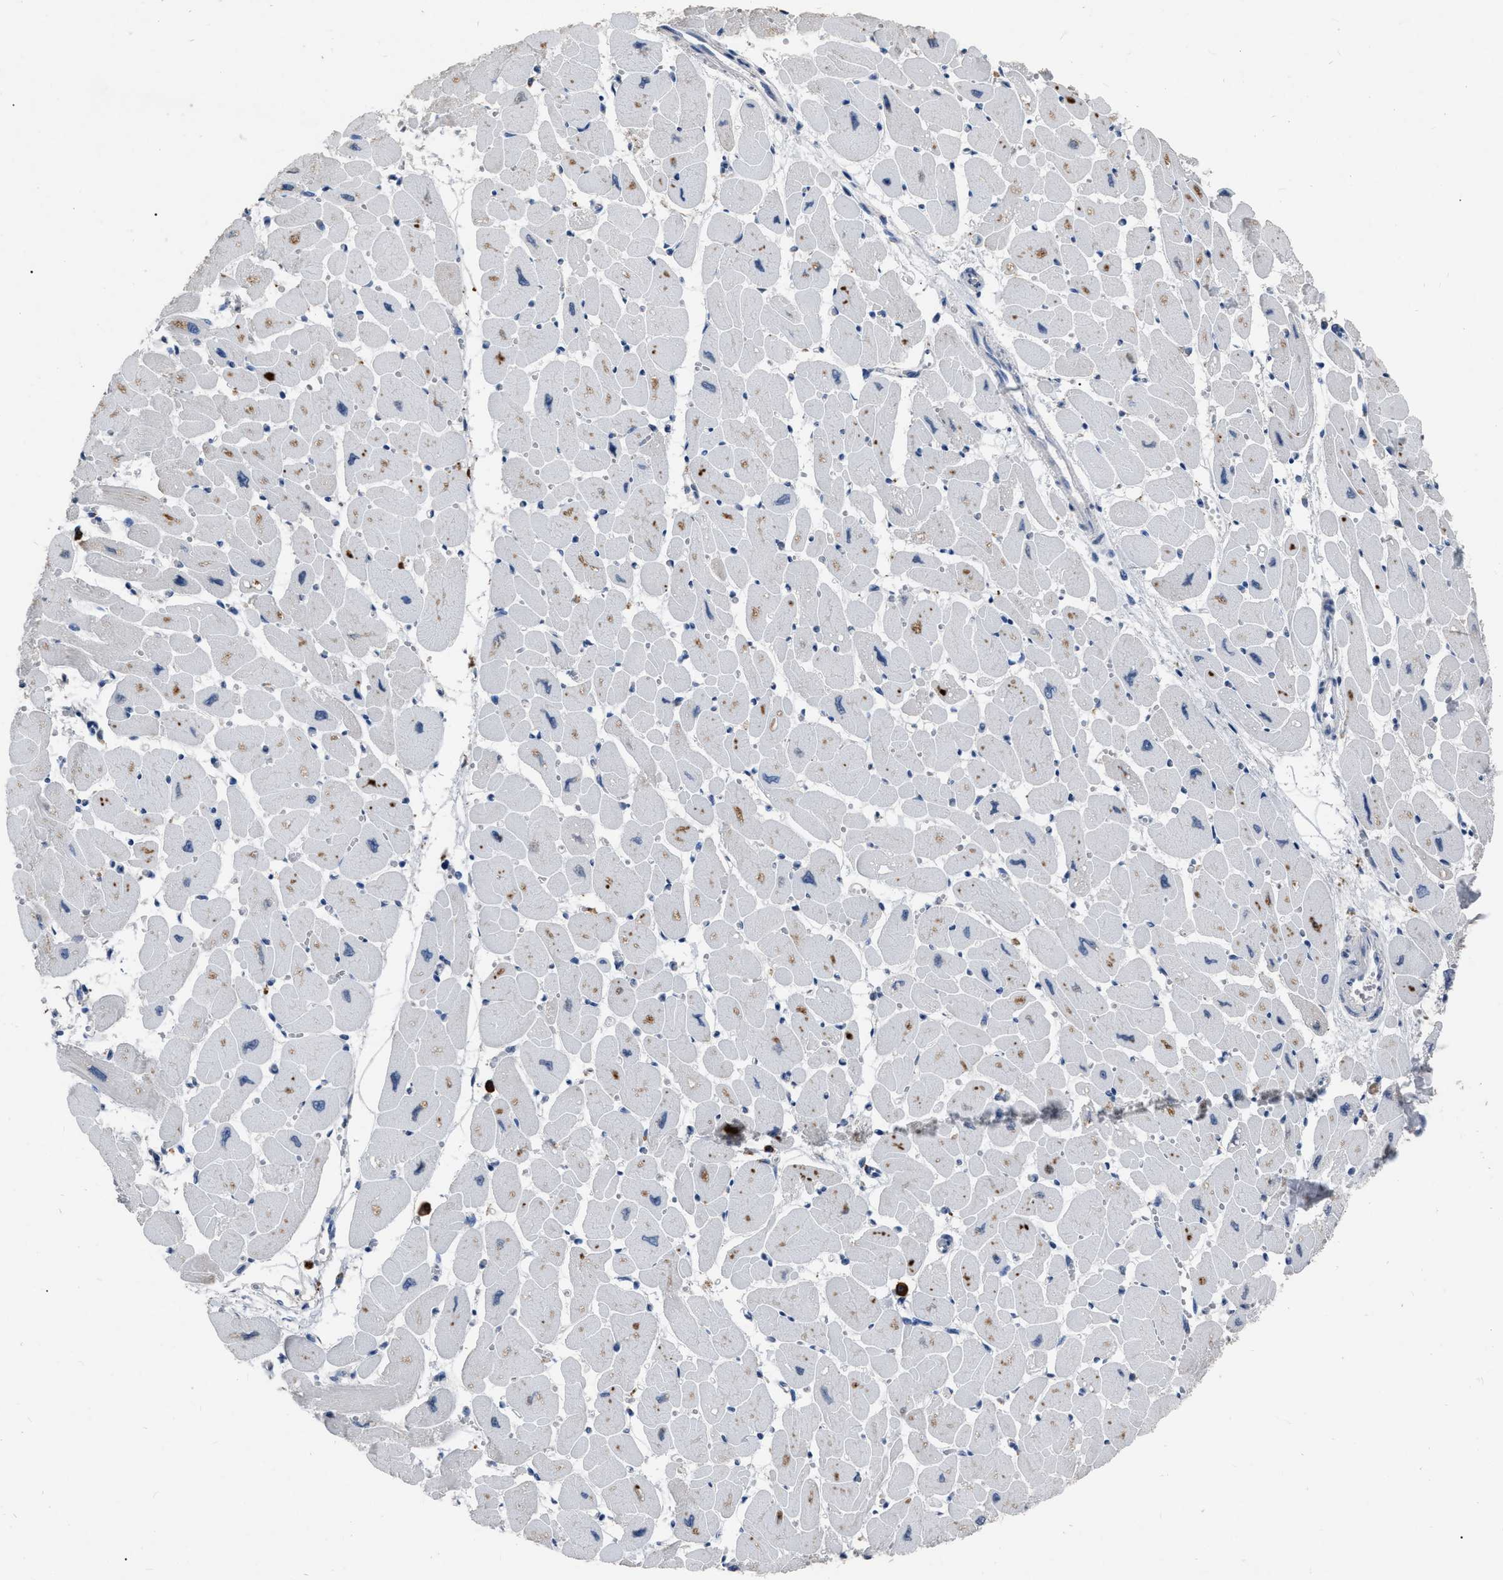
{"staining": {"intensity": "negative", "quantity": "none", "location": "none"}, "tissue": "heart muscle", "cell_type": "Cardiomyocytes", "image_type": "normal", "snomed": [{"axis": "morphology", "description": "Normal tissue, NOS"}, {"axis": "topography", "description": "Heart"}], "caption": "Cardiomyocytes are negative for brown protein staining in normal heart muscle. (Brightfield microscopy of DAB (3,3'-diaminobenzidine) immunohistochemistry (IHC) at high magnification).", "gene": "HABP2", "patient": {"sex": "female", "age": 54}}